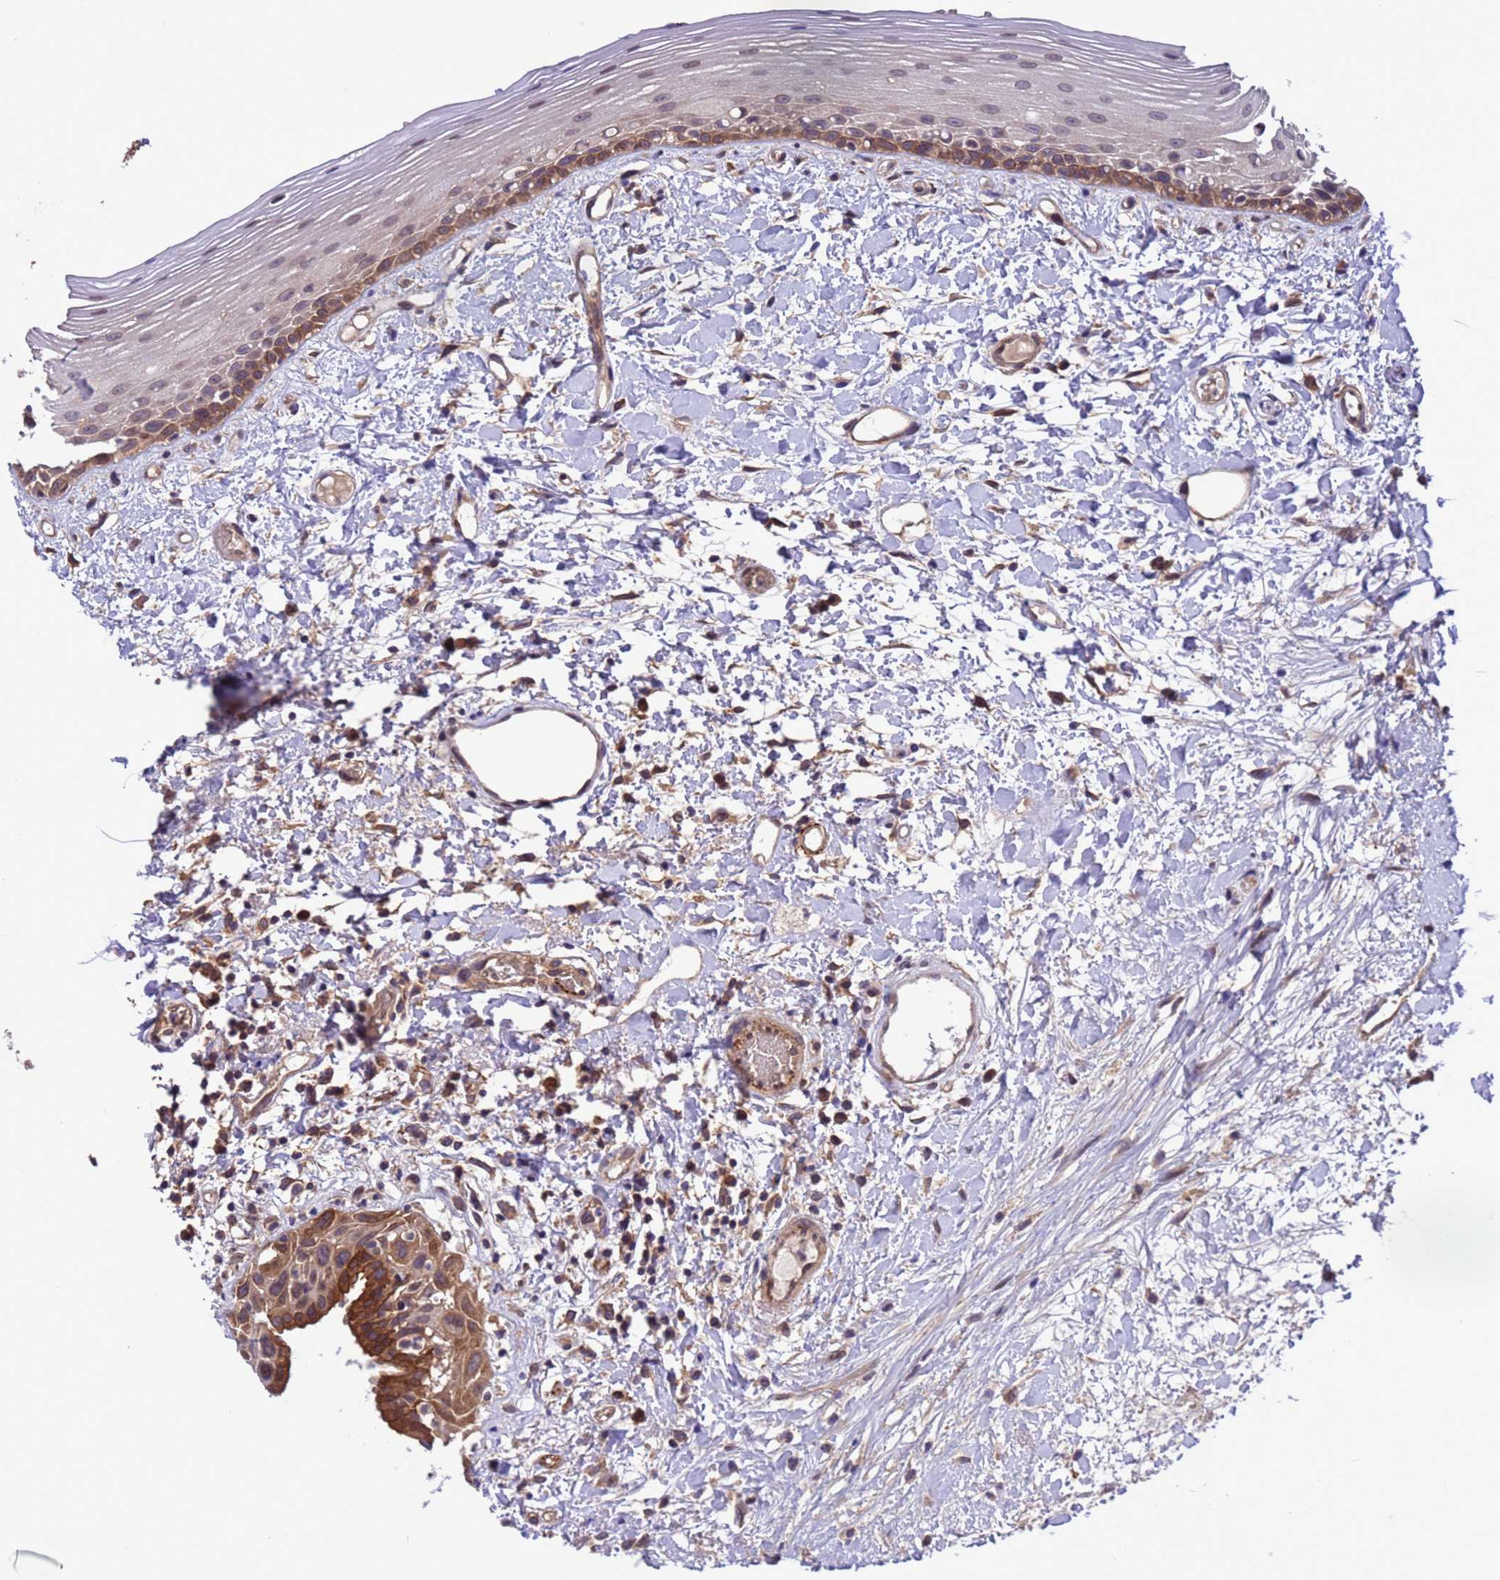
{"staining": {"intensity": "moderate", "quantity": "<25%", "location": "cytoplasmic/membranous"}, "tissue": "oral mucosa", "cell_type": "Squamous epithelial cells", "image_type": "normal", "snomed": [{"axis": "morphology", "description": "Normal tissue, NOS"}, {"axis": "topography", "description": "Oral tissue"}], "caption": "Brown immunohistochemical staining in normal oral mucosa exhibits moderate cytoplasmic/membranous expression in approximately <25% of squamous epithelial cells. The staining was performed using DAB (3,3'-diaminobenzidine) to visualize the protein expression in brown, while the nuclei were stained in blue with hematoxylin (Magnification: 20x).", "gene": "ARHGAP12", "patient": {"sex": "female", "age": 76}}